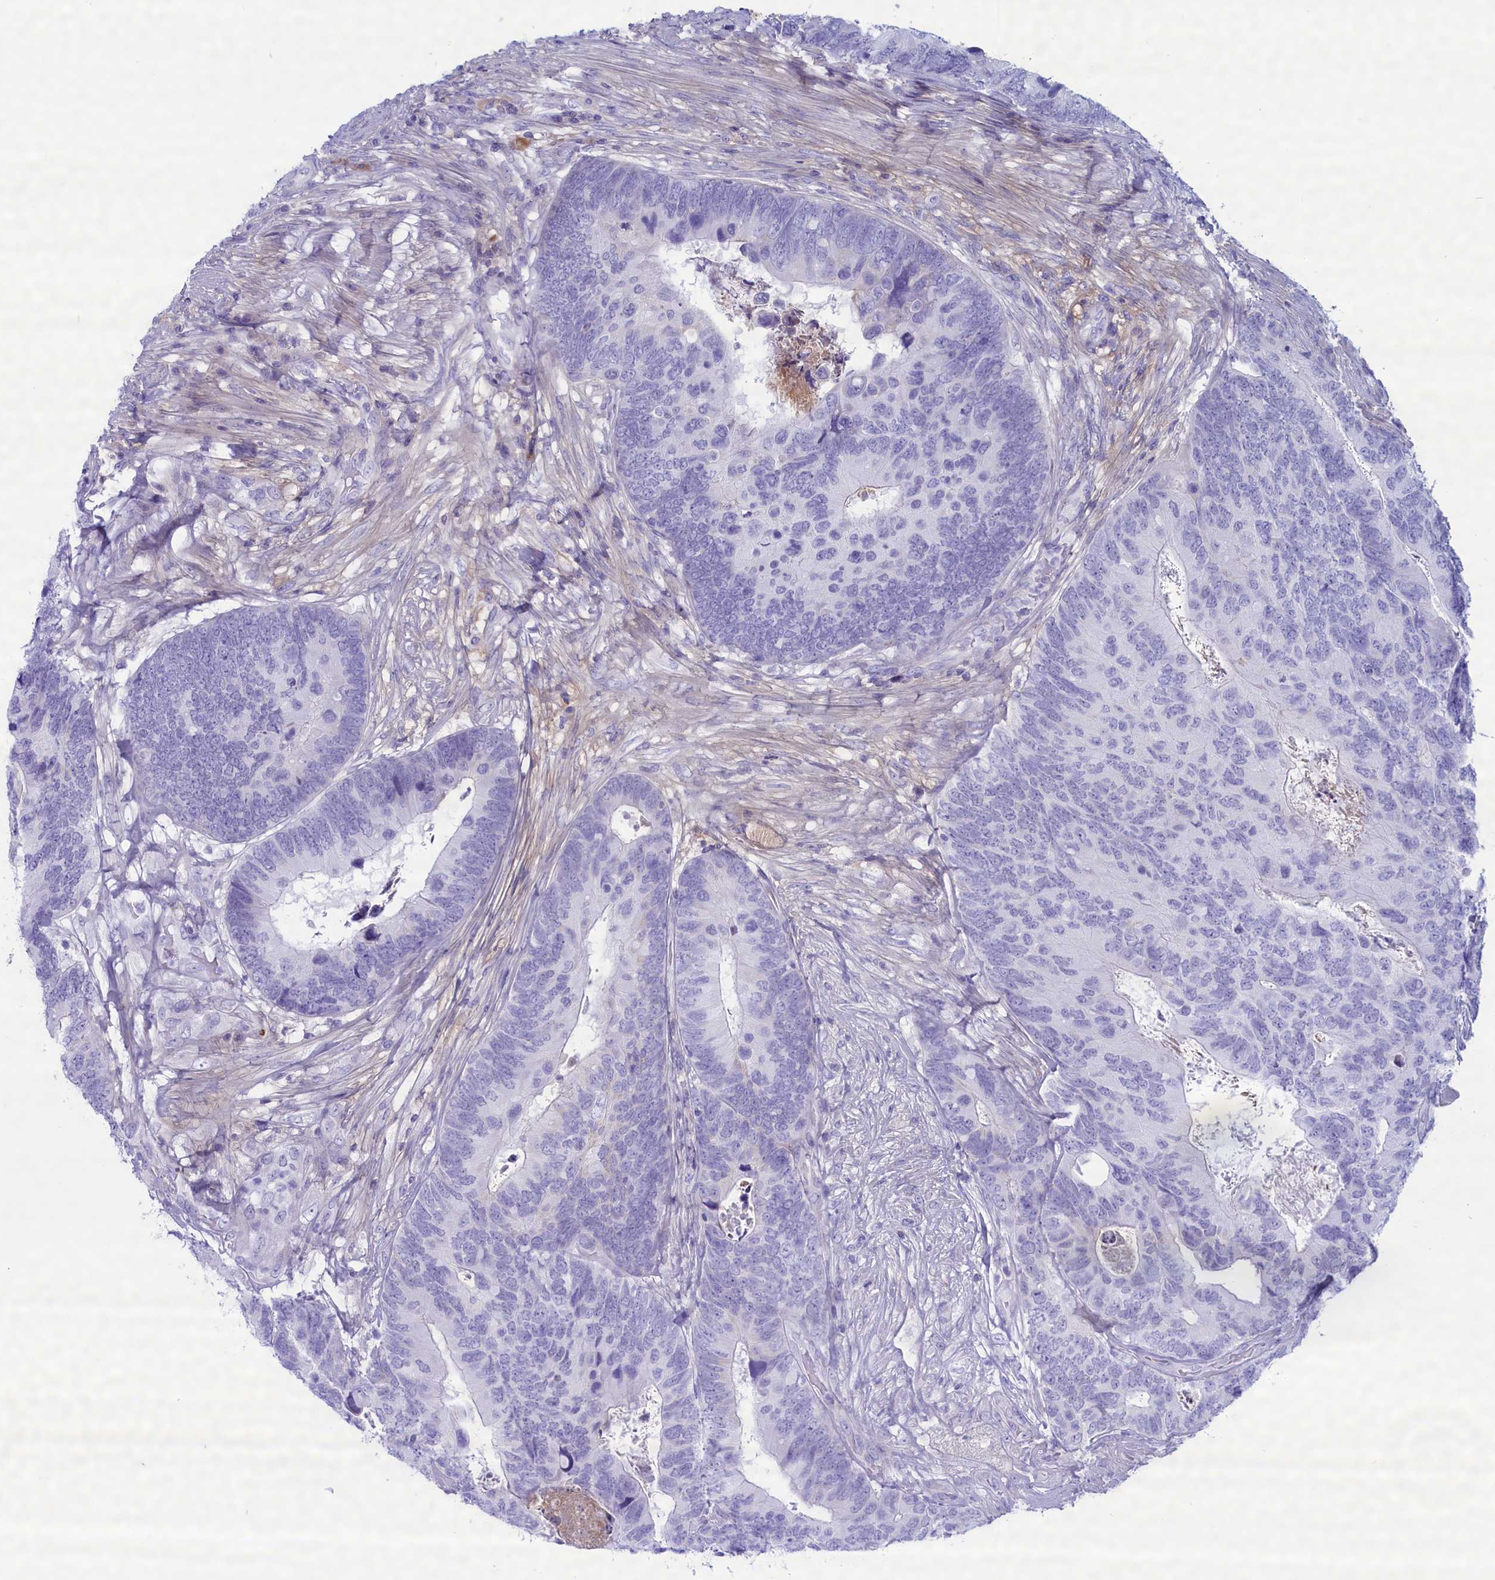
{"staining": {"intensity": "negative", "quantity": "none", "location": "none"}, "tissue": "colorectal cancer", "cell_type": "Tumor cells", "image_type": "cancer", "snomed": [{"axis": "morphology", "description": "Adenocarcinoma, NOS"}, {"axis": "topography", "description": "Colon"}], "caption": "Colorectal cancer (adenocarcinoma) was stained to show a protein in brown. There is no significant staining in tumor cells.", "gene": "MPV17L2", "patient": {"sex": "female", "age": 67}}